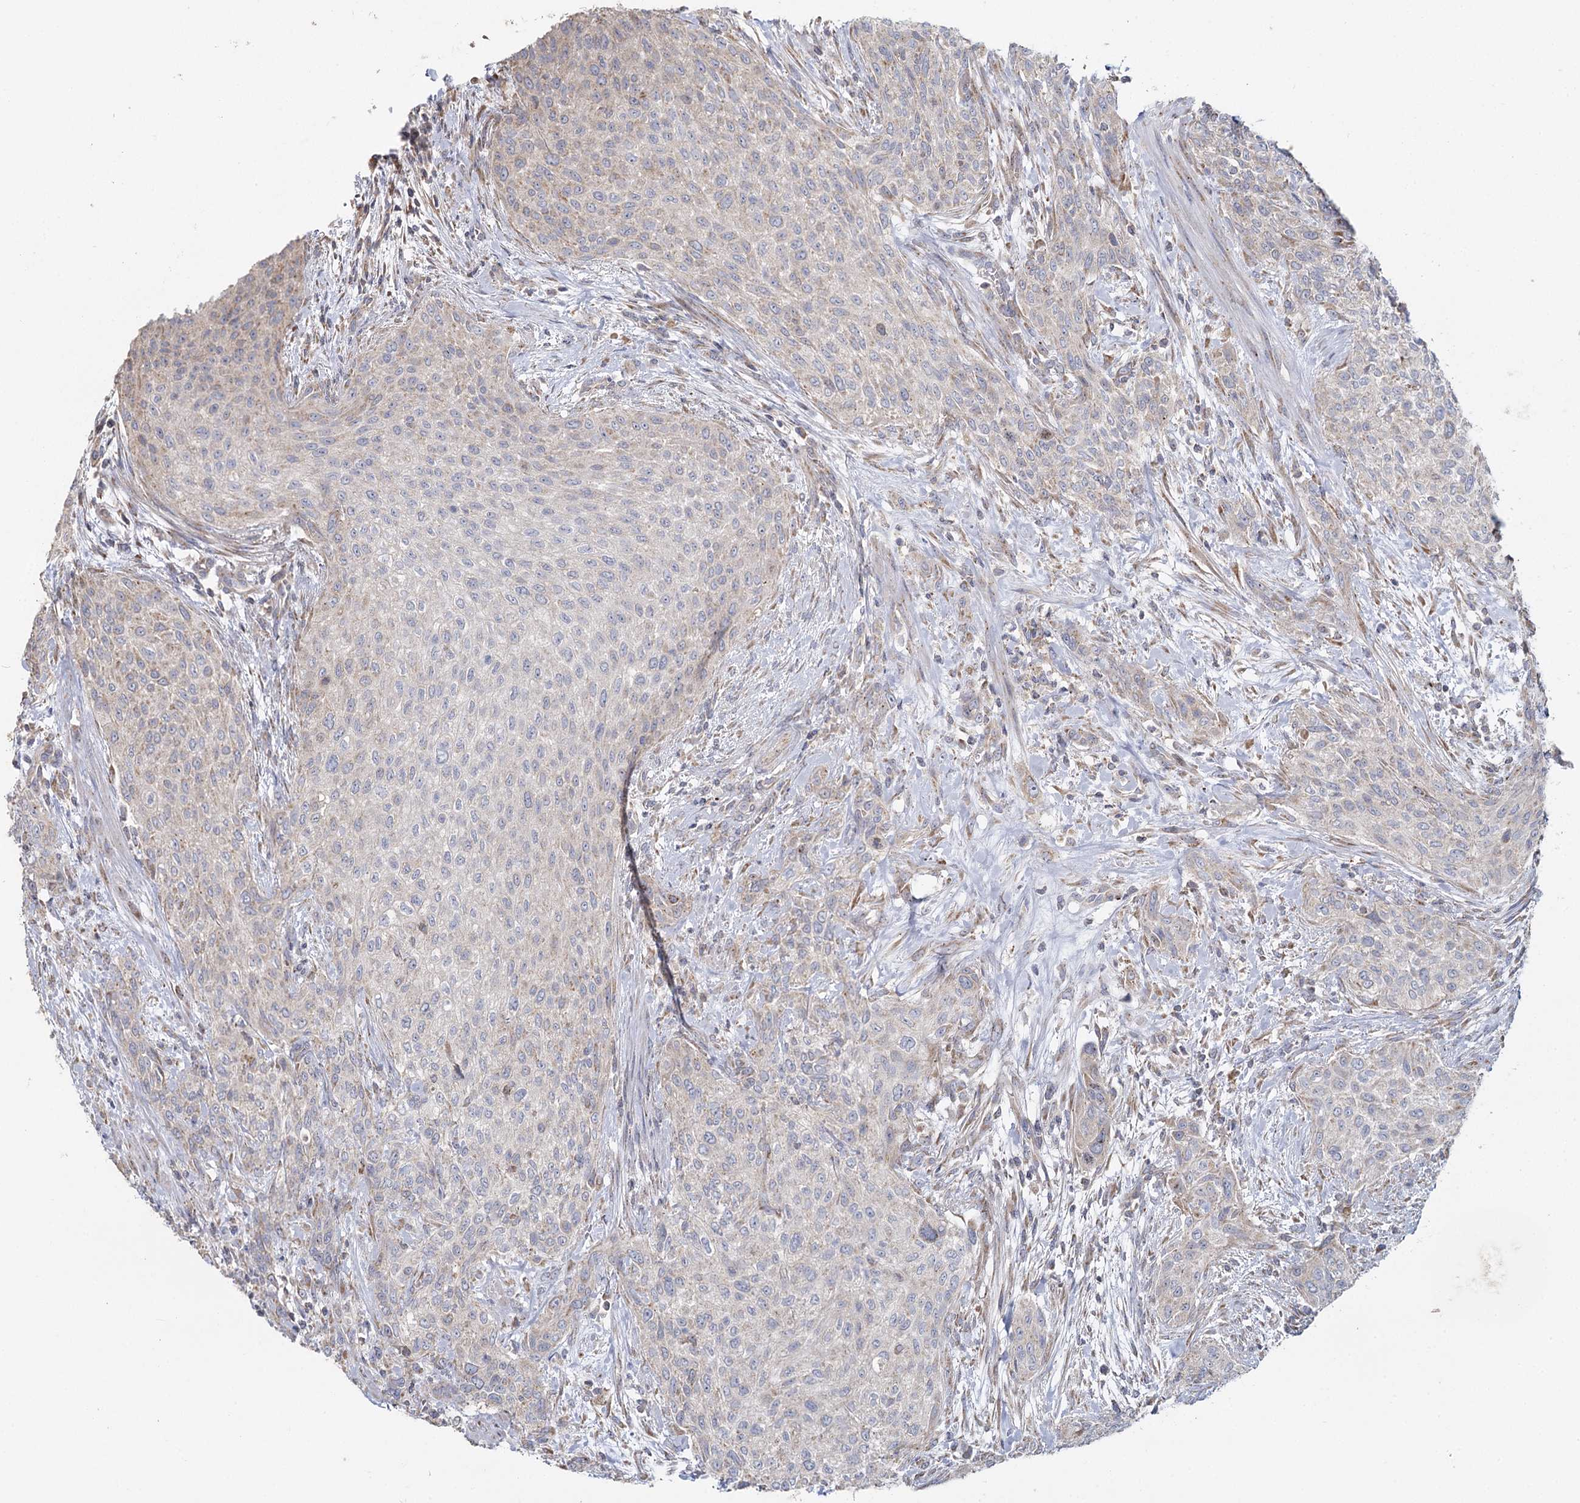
{"staining": {"intensity": "weak", "quantity": "<25%", "location": "cytoplasmic/membranous"}, "tissue": "urothelial cancer", "cell_type": "Tumor cells", "image_type": "cancer", "snomed": [{"axis": "morphology", "description": "Normal tissue, NOS"}, {"axis": "morphology", "description": "Urothelial carcinoma, NOS"}, {"axis": "topography", "description": "Urinary bladder"}, {"axis": "topography", "description": "Peripheral nerve tissue"}], "caption": "This is an IHC micrograph of human urothelial cancer. There is no expression in tumor cells.", "gene": "ACOX2", "patient": {"sex": "male", "age": 35}}